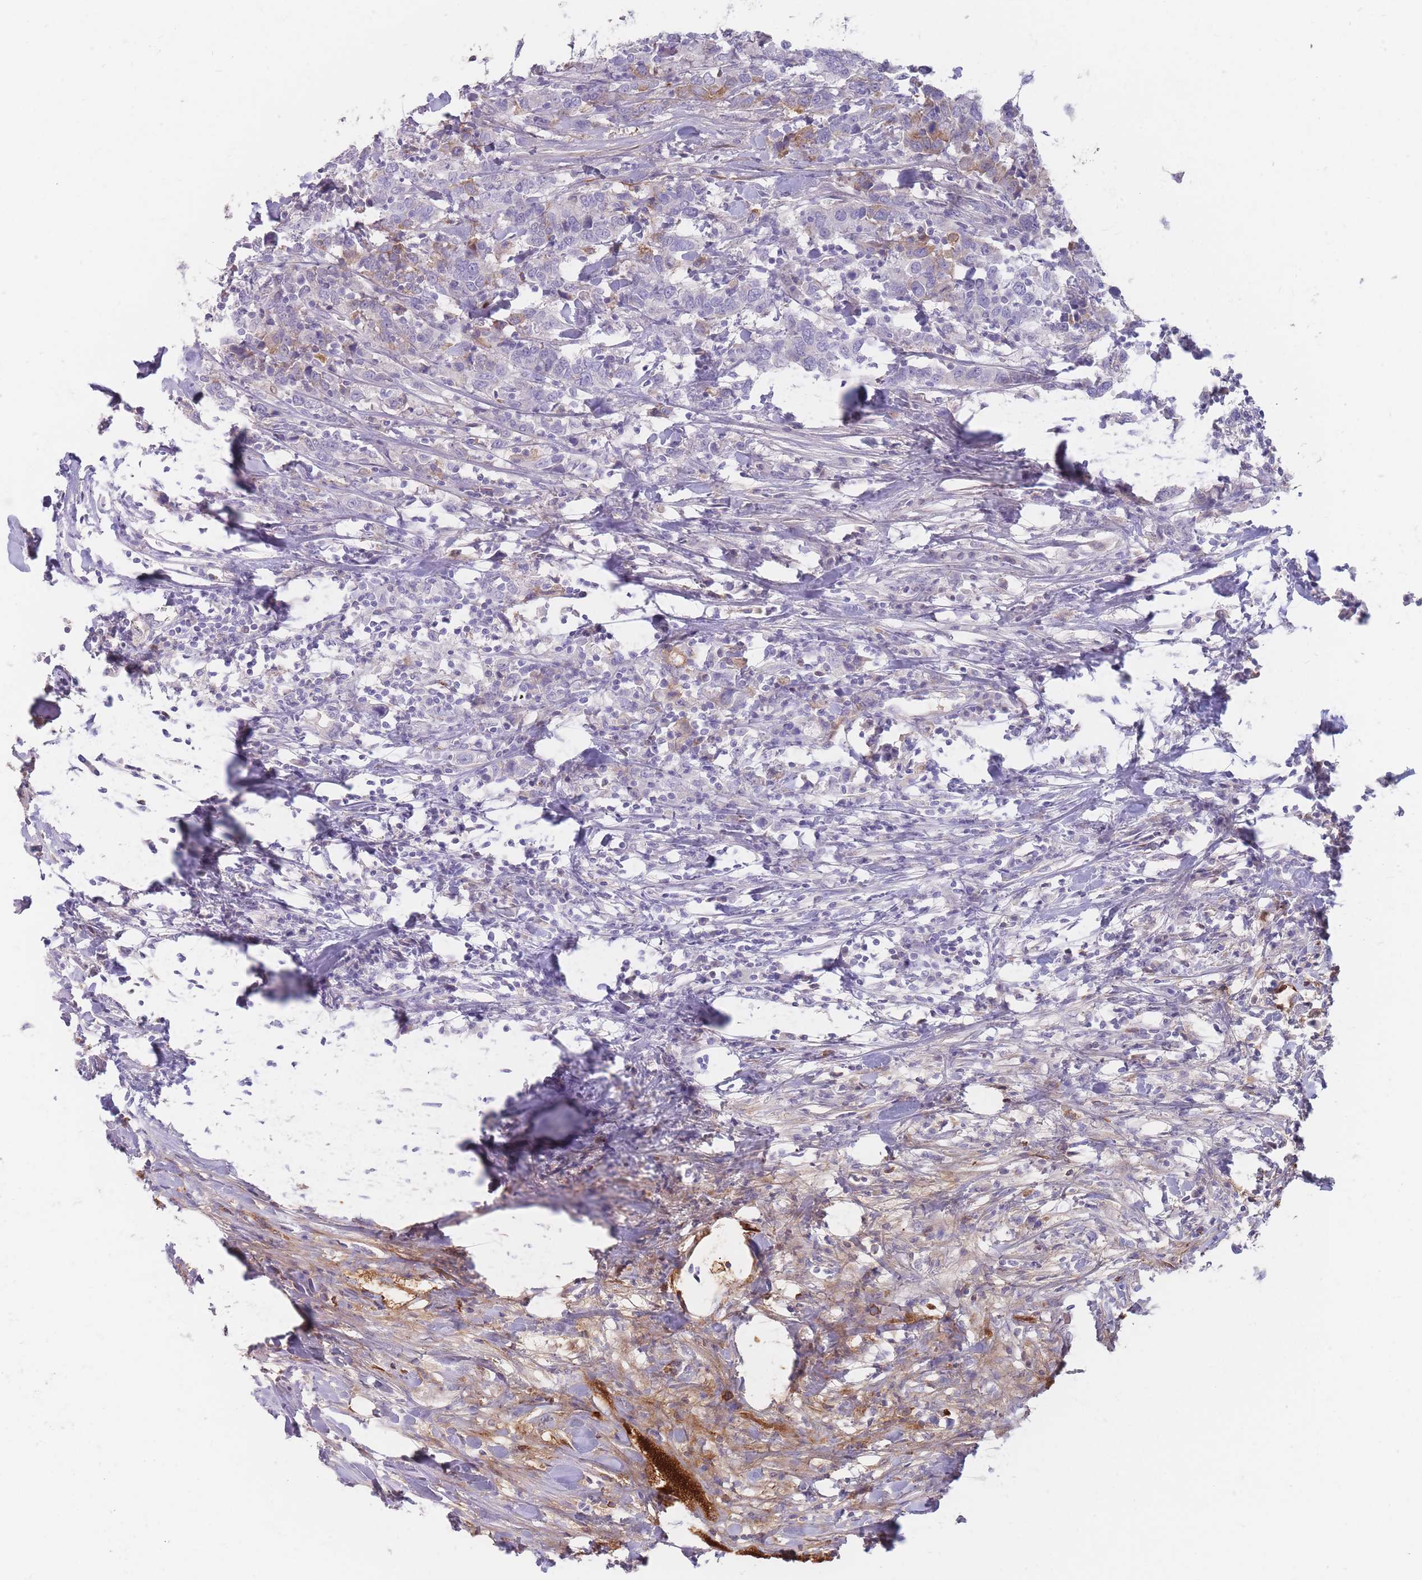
{"staining": {"intensity": "negative", "quantity": "none", "location": "none"}, "tissue": "urothelial cancer", "cell_type": "Tumor cells", "image_type": "cancer", "snomed": [{"axis": "morphology", "description": "Urothelial carcinoma, High grade"}, {"axis": "topography", "description": "Urinary bladder"}], "caption": "There is no significant staining in tumor cells of urothelial cancer.", "gene": "PRG4", "patient": {"sex": "male", "age": 61}}